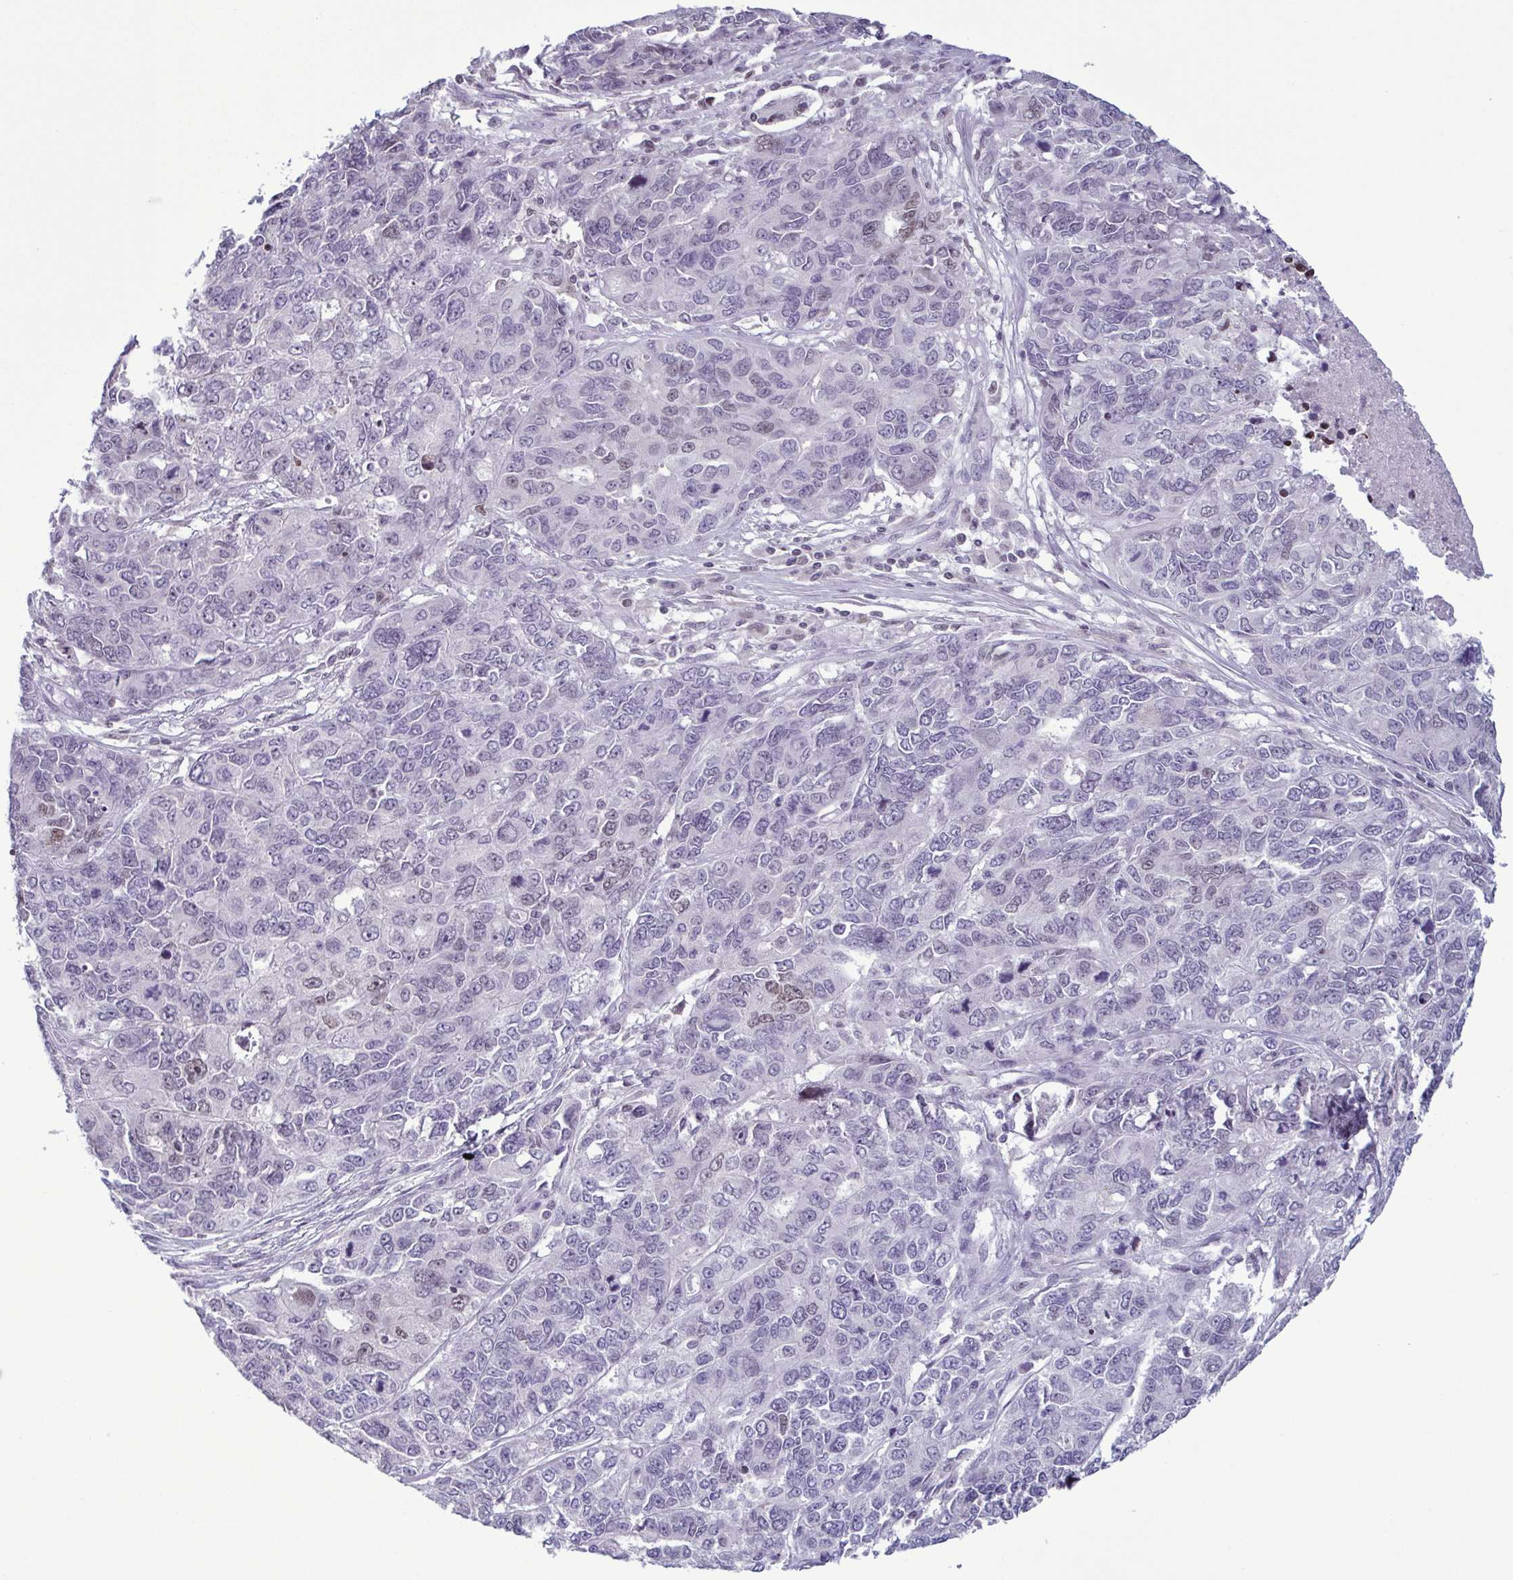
{"staining": {"intensity": "negative", "quantity": "none", "location": "none"}, "tissue": "endometrial cancer", "cell_type": "Tumor cells", "image_type": "cancer", "snomed": [{"axis": "morphology", "description": "Adenocarcinoma, NOS"}, {"axis": "topography", "description": "Uterus"}], "caption": "Histopathology image shows no significant protein positivity in tumor cells of endometrial cancer (adenocarcinoma). (DAB (3,3'-diaminobenzidine) immunohistochemistry visualized using brightfield microscopy, high magnification).", "gene": "IRF1", "patient": {"sex": "female", "age": 79}}